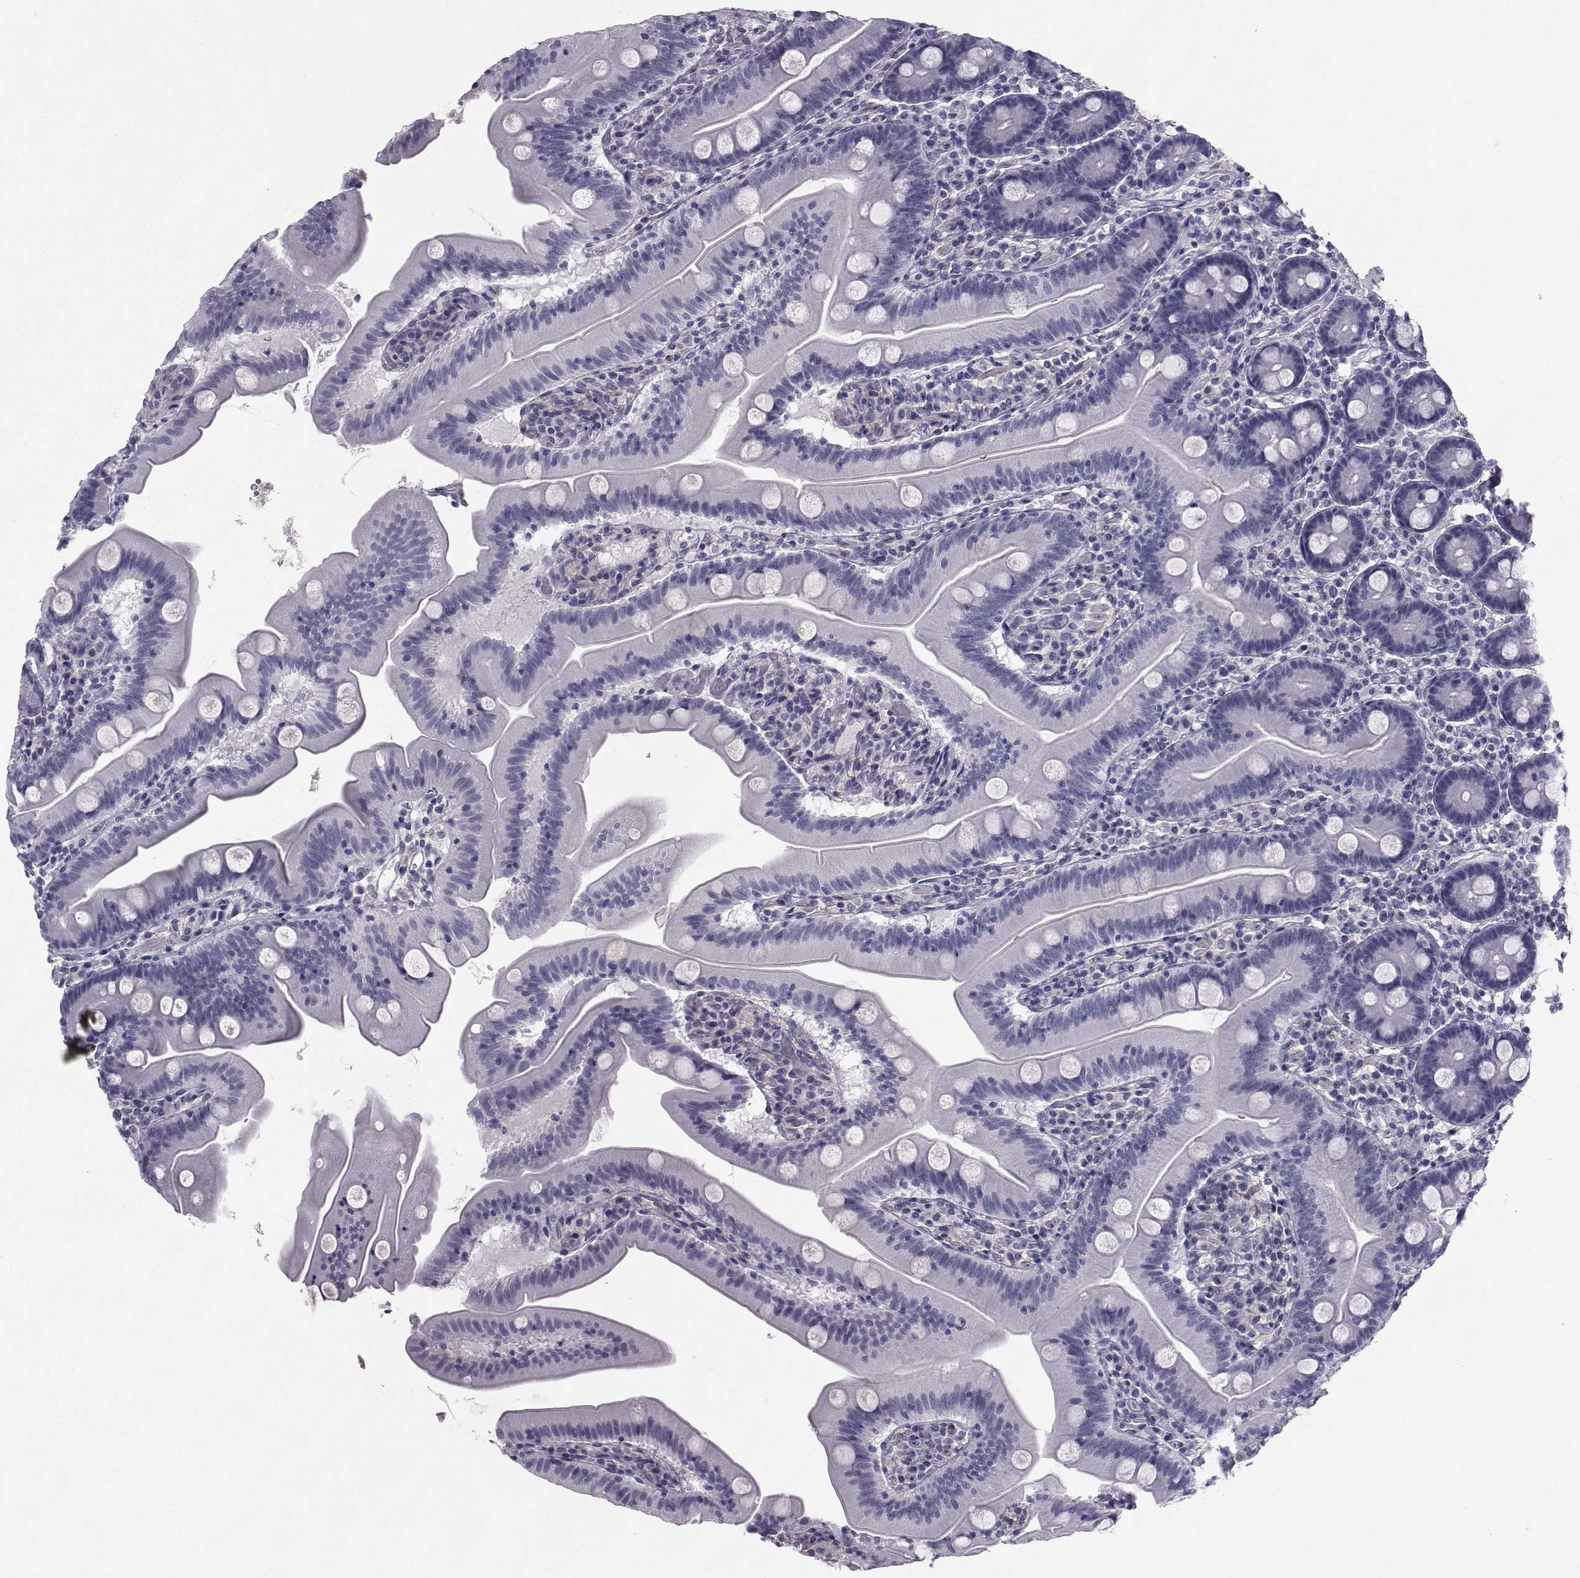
{"staining": {"intensity": "negative", "quantity": "none", "location": "none"}, "tissue": "small intestine", "cell_type": "Glandular cells", "image_type": "normal", "snomed": [{"axis": "morphology", "description": "Normal tissue, NOS"}, {"axis": "topography", "description": "Small intestine"}], "caption": "Photomicrograph shows no protein expression in glandular cells of normal small intestine. (DAB (3,3'-diaminobenzidine) IHC, high magnification).", "gene": "SPDYE4", "patient": {"sex": "male", "age": 37}}